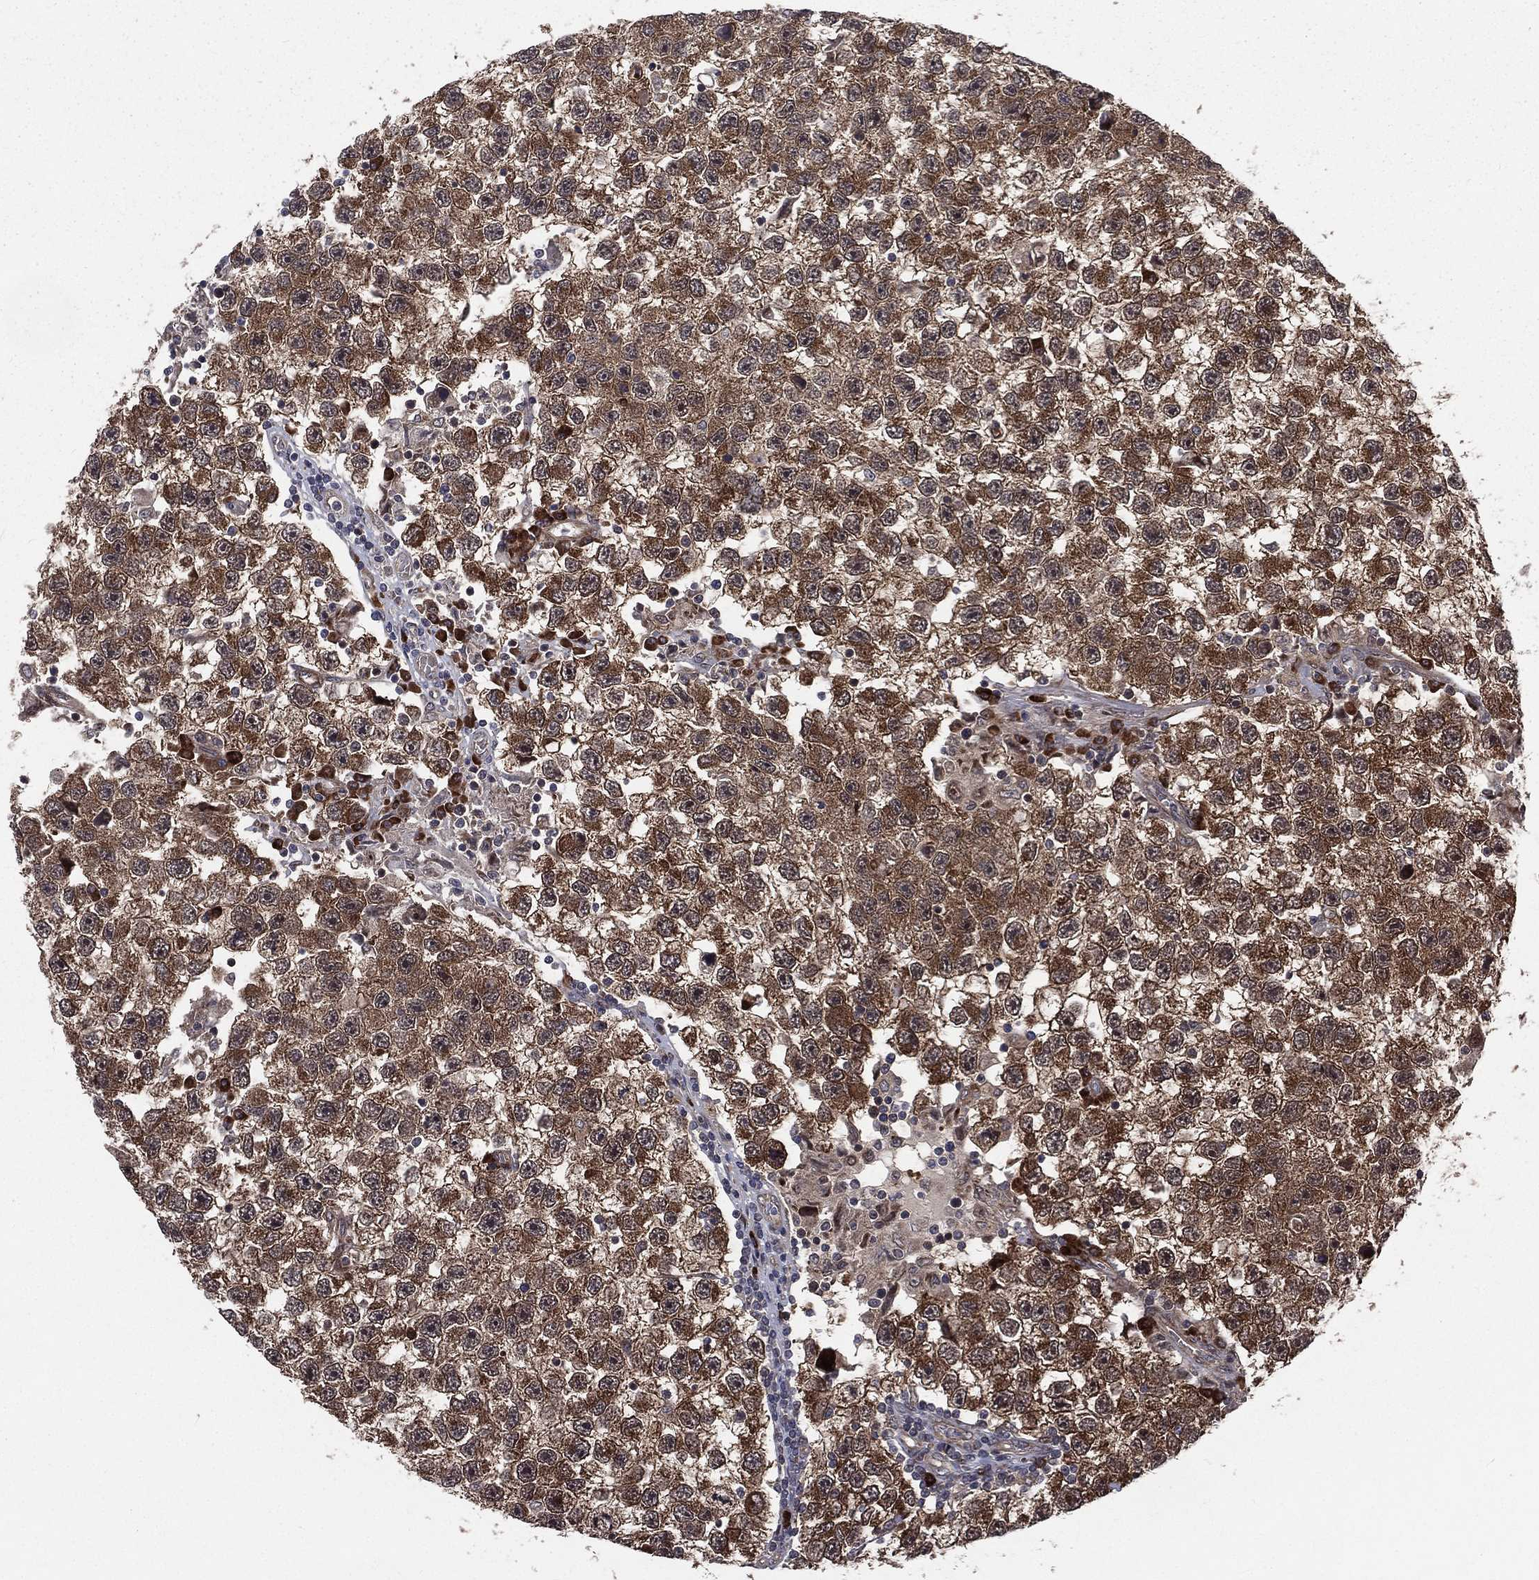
{"staining": {"intensity": "moderate", "quantity": ">75%", "location": "cytoplasmic/membranous"}, "tissue": "testis cancer", "cell_type": "Tumor cells", "image_type": "cancer", "snomed": [{"axis": "morphology", "description": "Seminoma, NOS"}, {"axis": "topography", "description": "Testis"}], "caption": "Testis cancer stained with a protein marker demonstrates moderate staining in tumor cells.", "gene": "ARL3", "patient": {"sex": "male", "age": 26}}